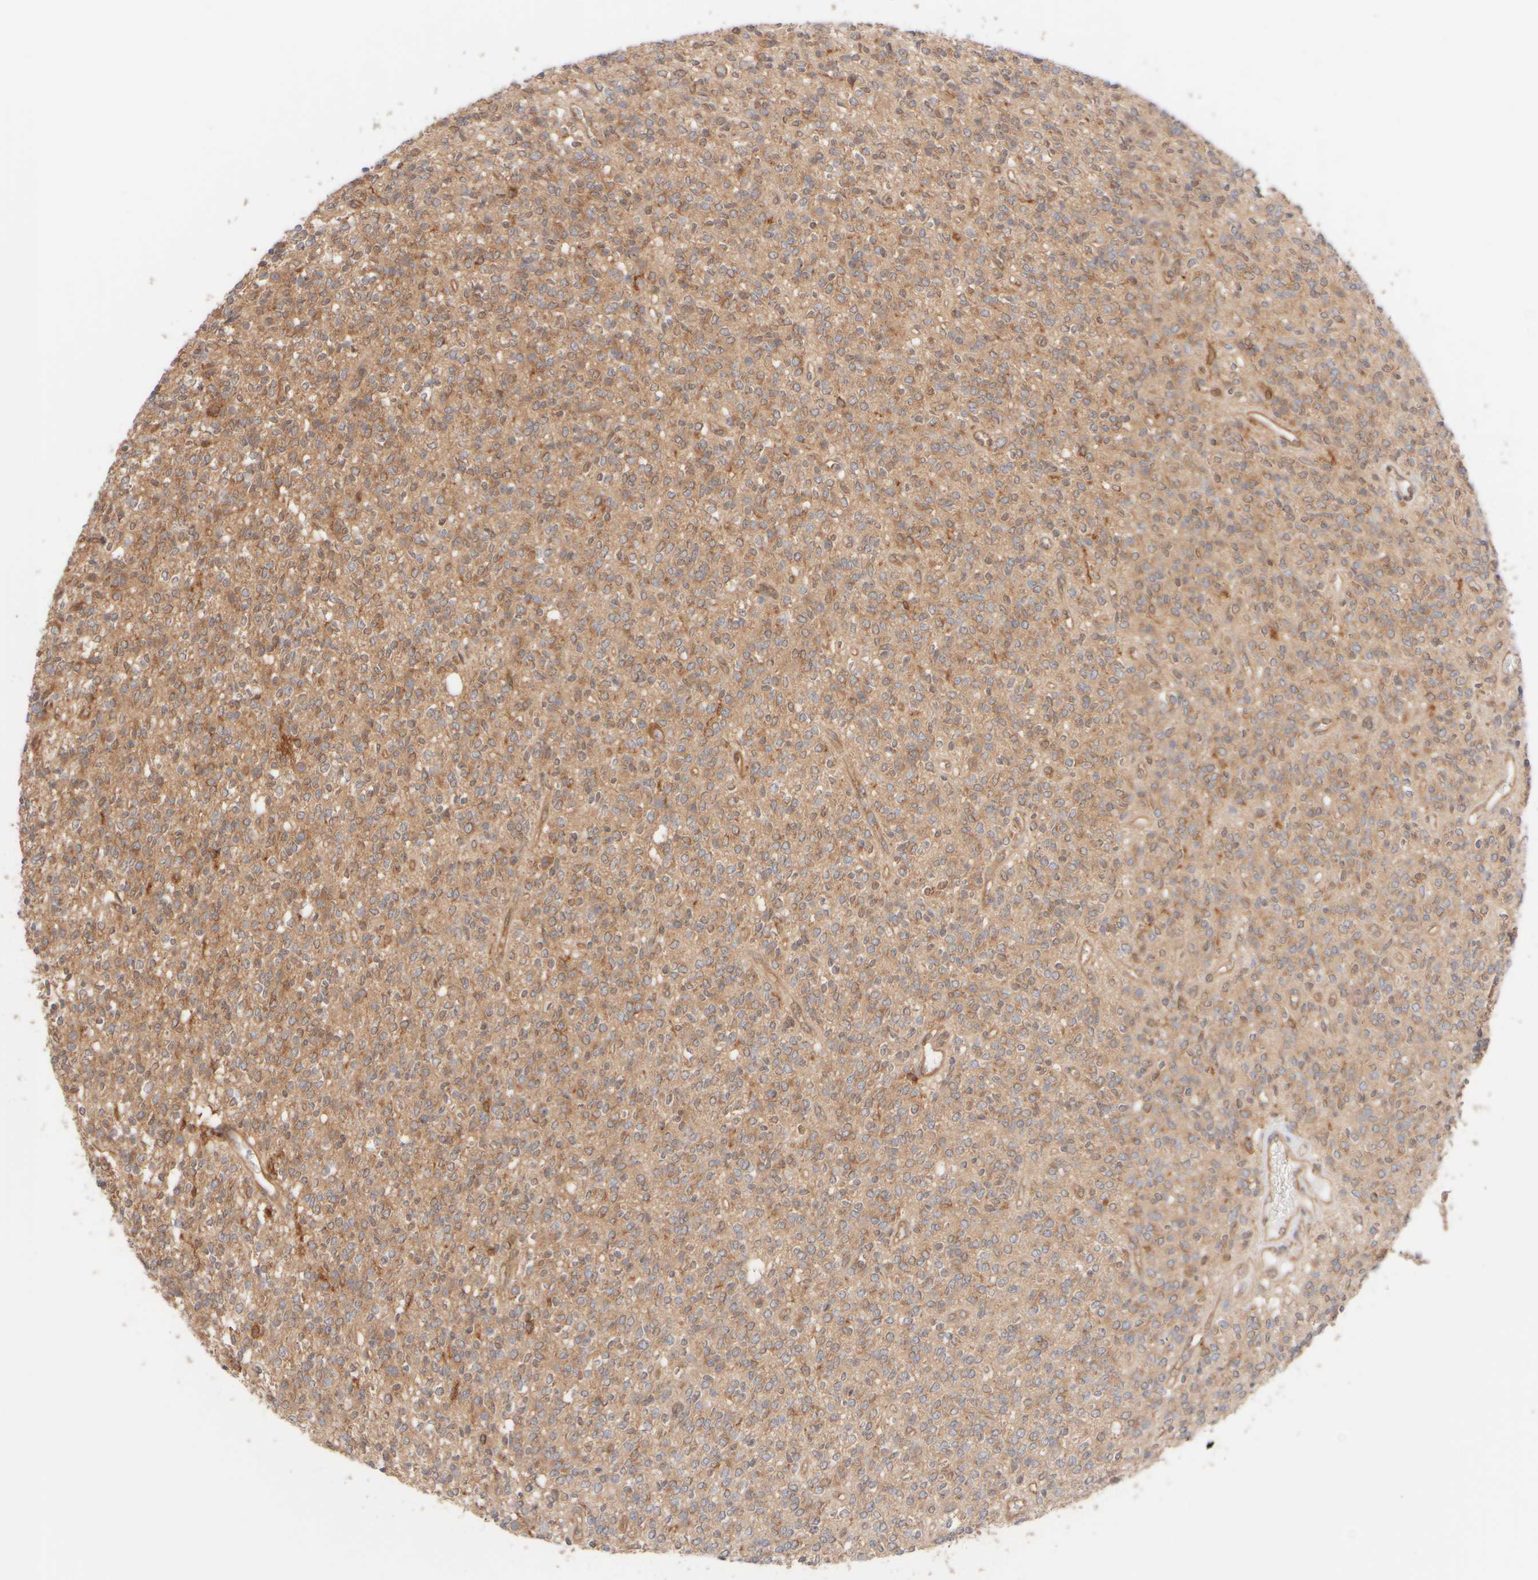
{"staining": {"intensity": "weak", "quantity": "<25%", "location": "cytoplasmic/membranous"}, "tissue": "glioma", "cell_type": "Tumor cells", "image_type": "cancer", "snomed": [{"axis": "morphology", "description": "Glioma, malignant, High grade"}, {"axis": "topography", "description": "Brain"}], "caption": "A photomicrograph of malignant high-grade glioma stained for a protein displays no brown staining in tumor cells.", "gene": "RABEP1", "patient": {"sex": "male", "age": 34}}